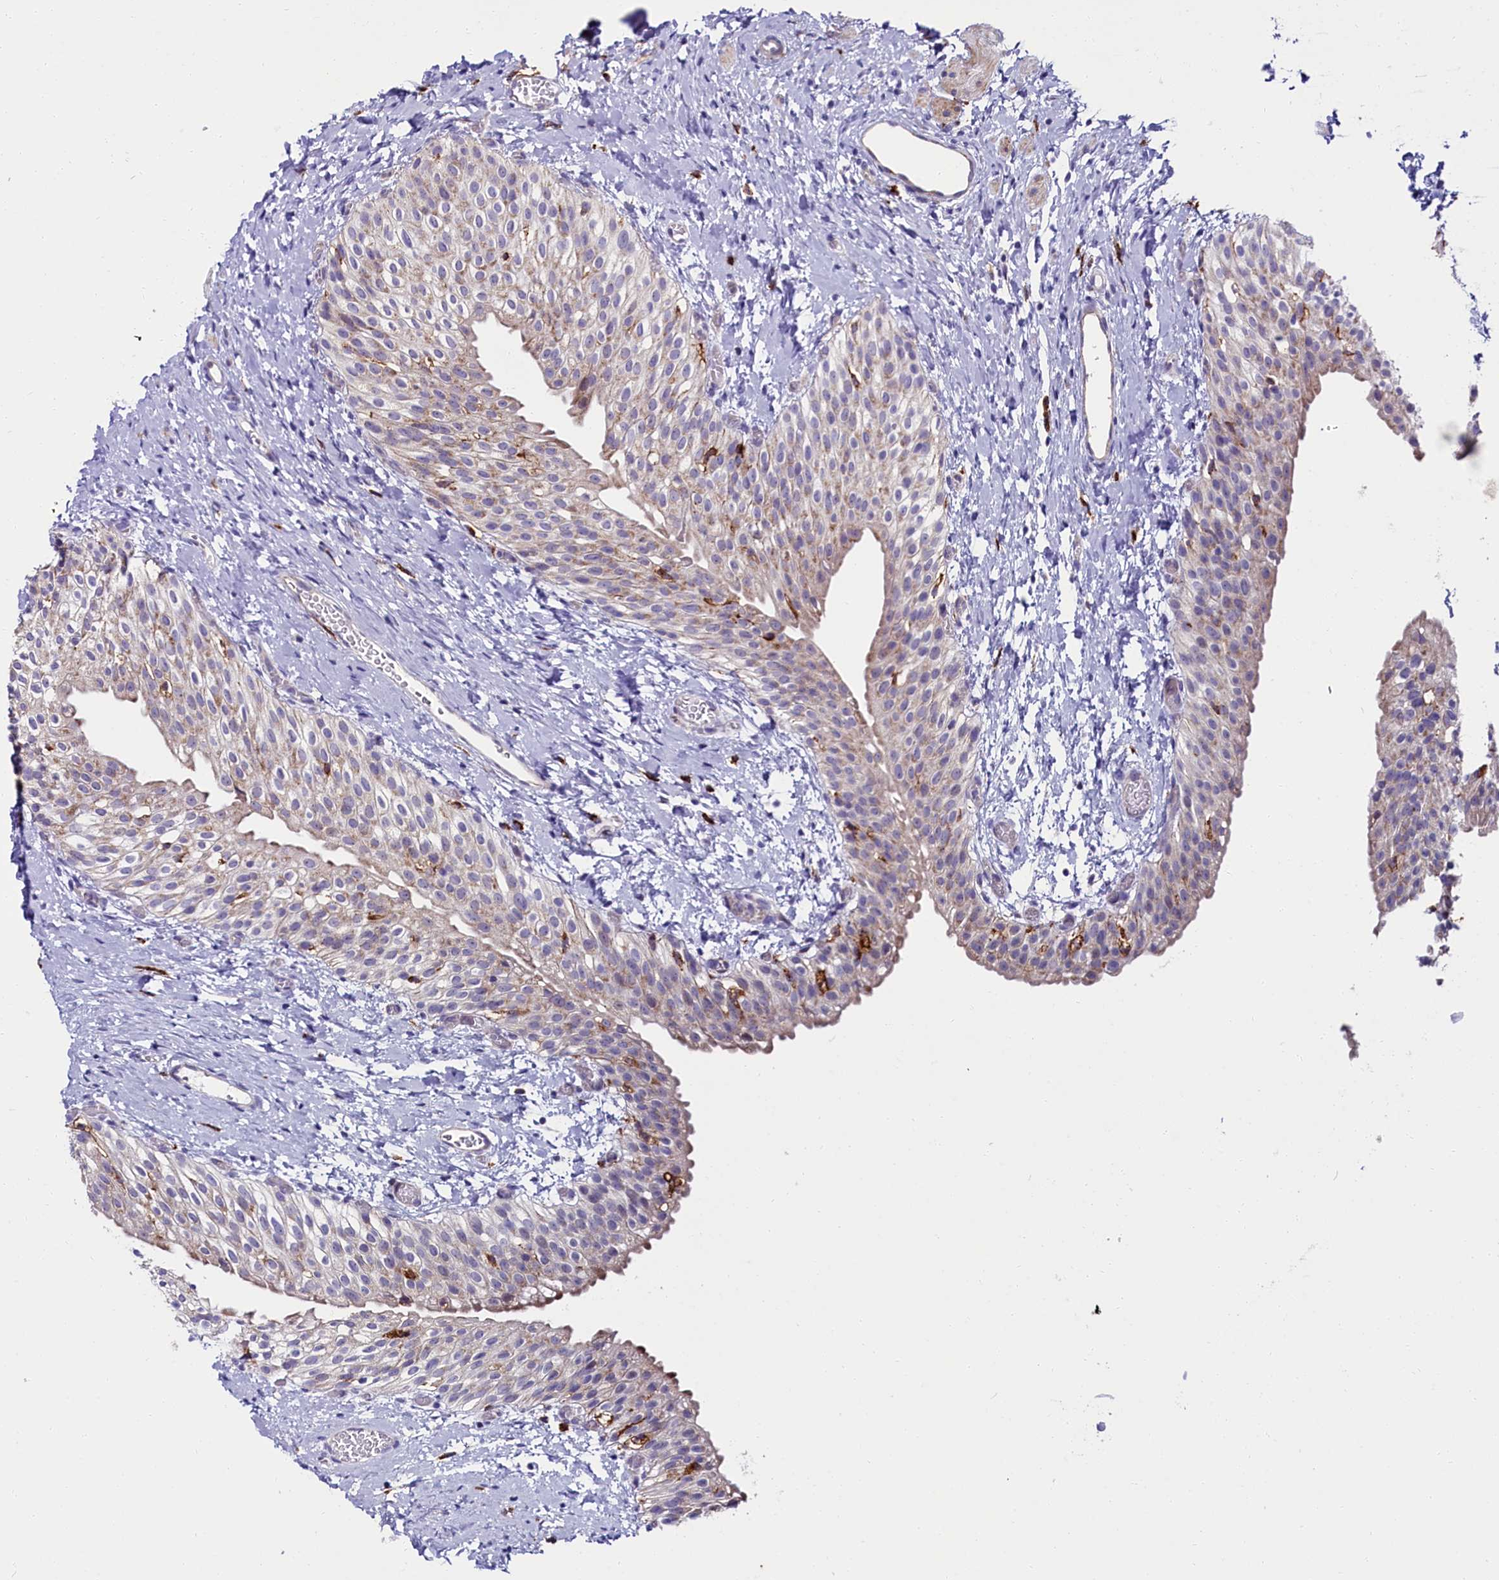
{"staining": {"intensity": "moderate", "quantity": "25%-75%", "location": "cytoplasmic/membranous"}, "tissue": "urinary bladder", "cell_type": "Urothelial cells", "image_type": "normal", "snomed": [{"axis": "morphology", "description": "Normal tissue, NOS"}, {"axis": "topography", "description": "Urinary bladder"}], "caption": "Moderate cytoplasmic/membranous staining is identified in approximately 25%-75% of urothelial cells in unremarkable urinary bladder.", "gene": "IL20RA", "patient": {"sex": "male", "age": 1}}